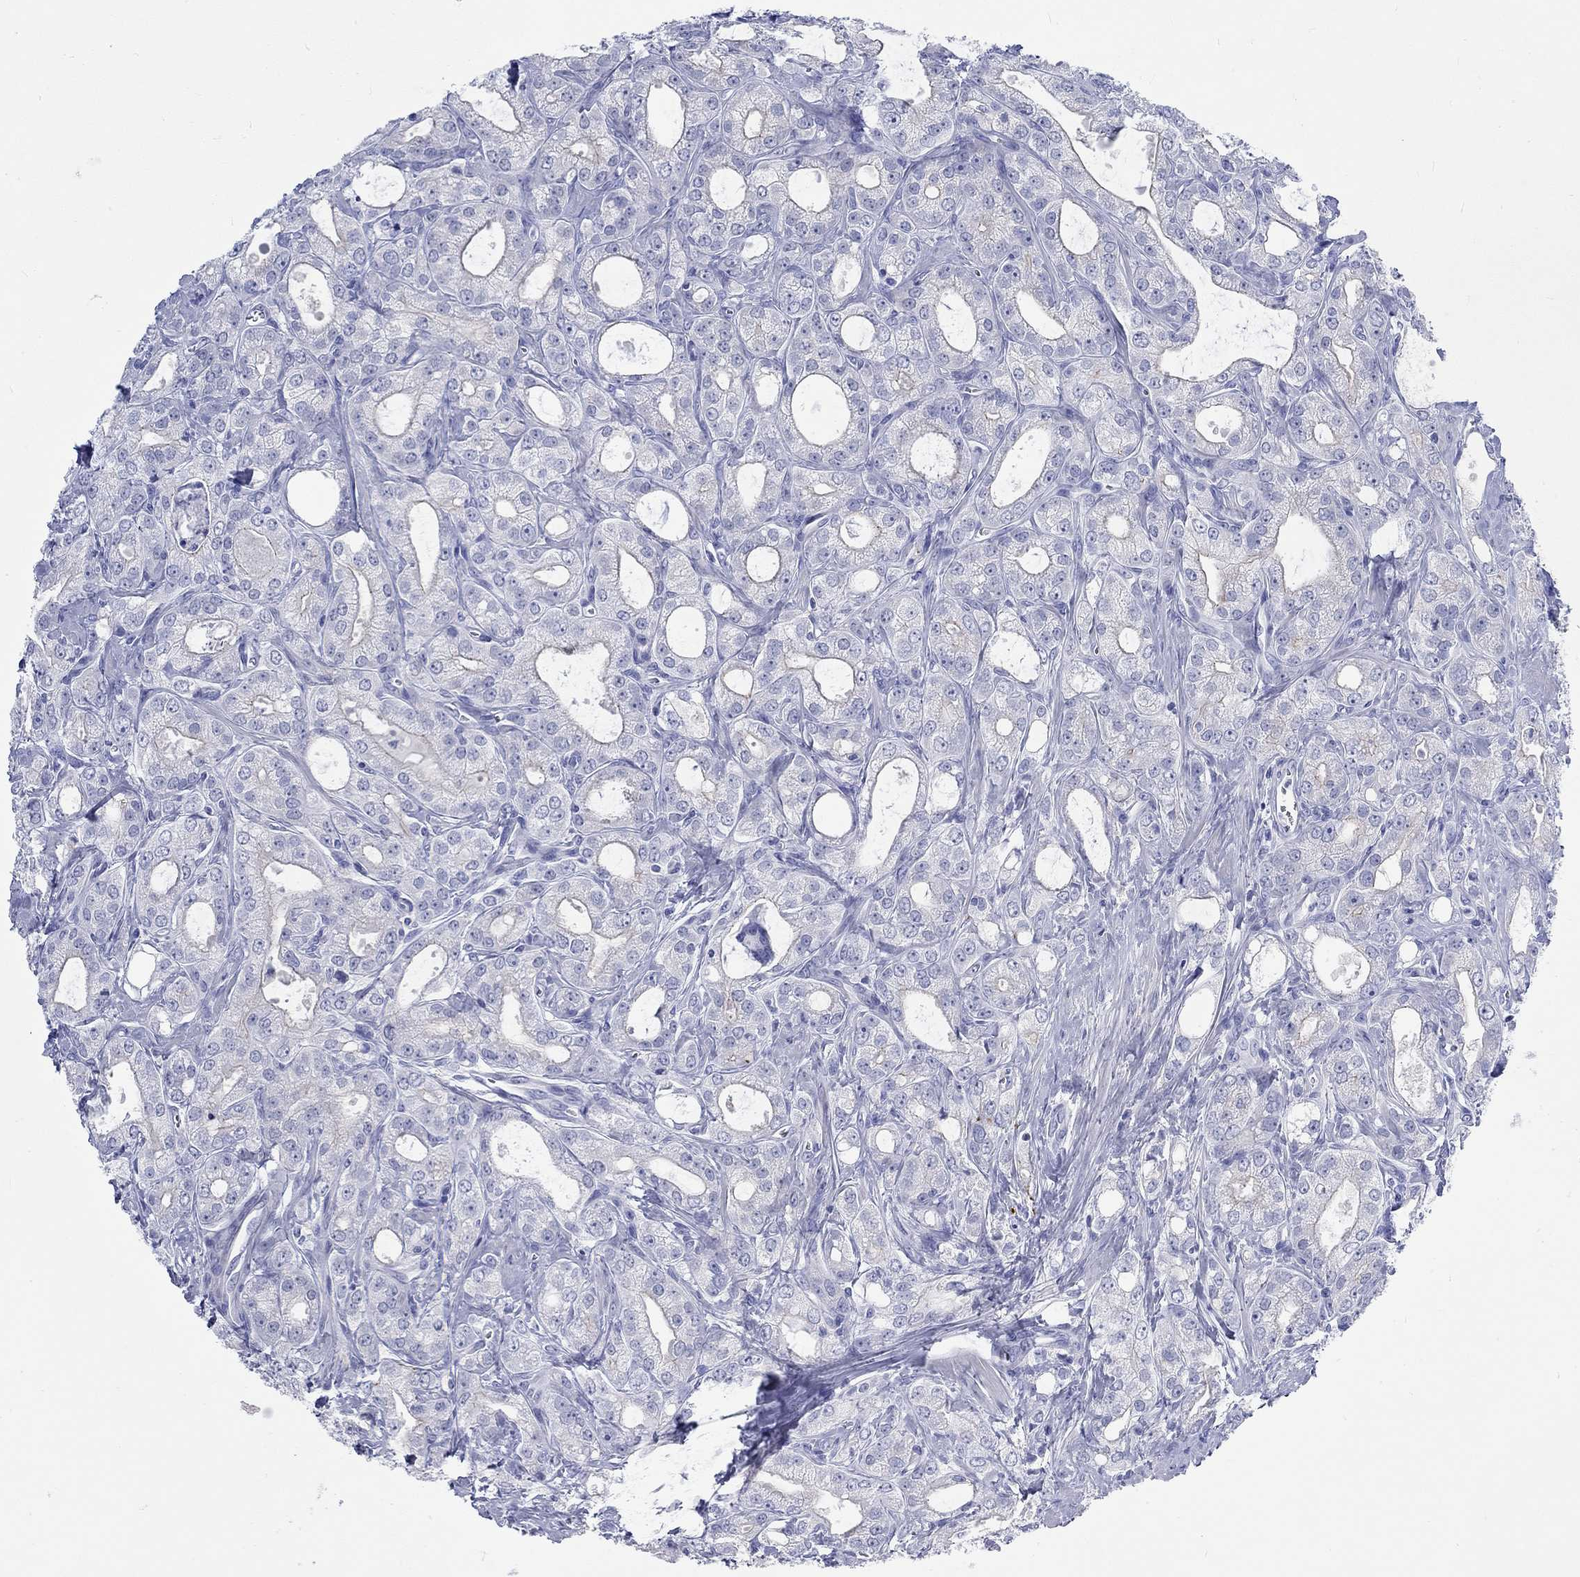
{"staining": {"intensity": "negative", "quantity": "none", "location": "none"}, "tissue": "prostate cancer", "cell_type": "Tumor cells", "image_type": "cancer", "snomed": [{"axis": "morphology", "description": "Adenocarcinoma, NOS"}, {"axis": "morphology", "description": "Adenocarcinoma, High grade"}, {"axis": "topography", "description": "Prostate"}], "caption": "A high-resolution micrograph shows IHC staining of prostate adenocarcinoma, which displays no significant expression in tumor cells.", "gene": "SPATA9", "patient": {"sex": "male", "age": 70}}